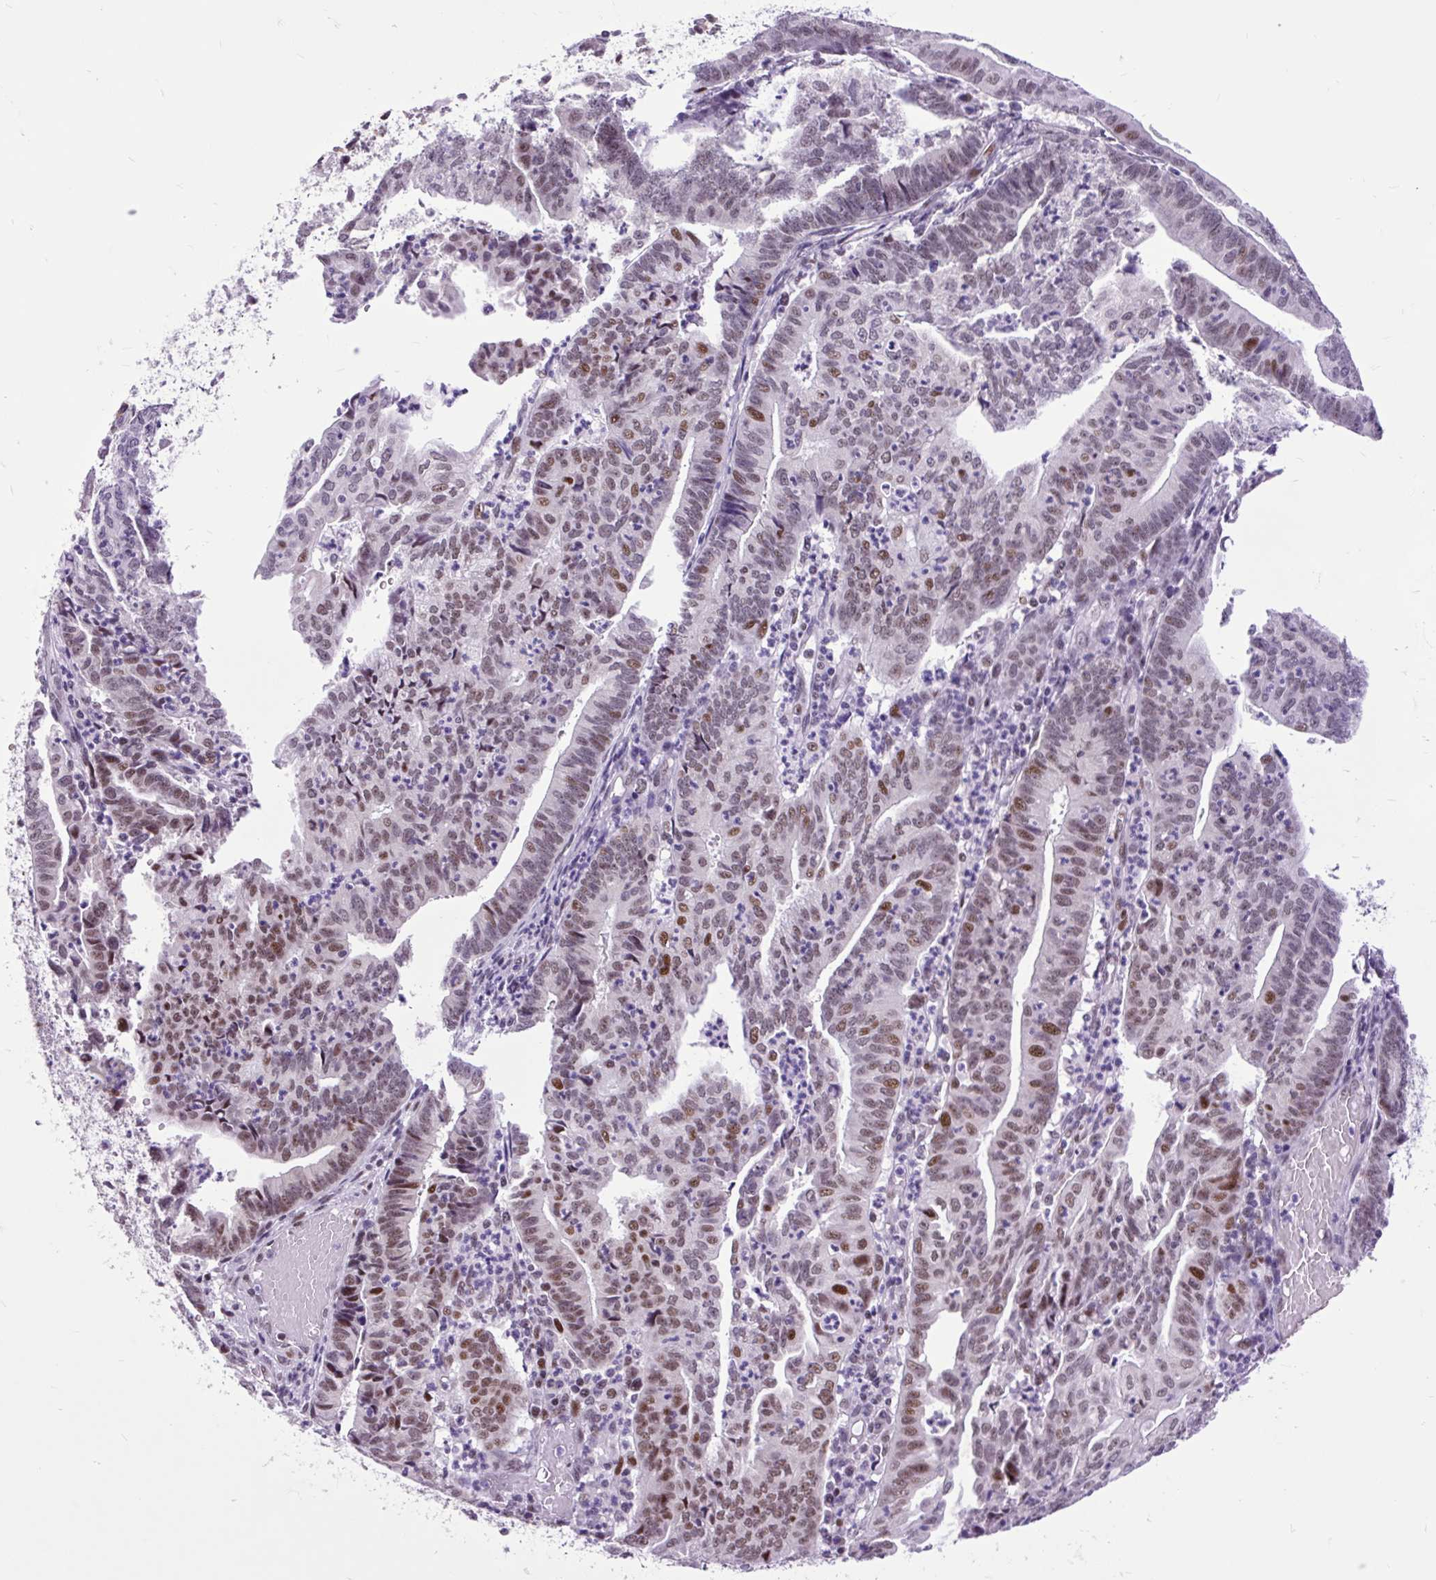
{"staining": {"intensity": "moderate", "quantity": ">75%", "location": "nuclear"}, "tissue": "endometrial cancer", "cell_type": "Tumor cells", "image_type": "cancer", "snomed": [{"axis": "morphology", "description": "Adenocarcinoma, NOS"}, {"axis": "topography", "description": "Endometrium"}], "caption": "Tumor cells display moderate nuclear expression in about >75% of cells in endometrial cancer. (Stains: DAB (3,3'-diaminobenzidine) in brown, nuclei in blue, Microscopy: brightfield microscopy at high magnification).", "gene": "CLK2", "patient": {"sex": "female", "age": 60}}